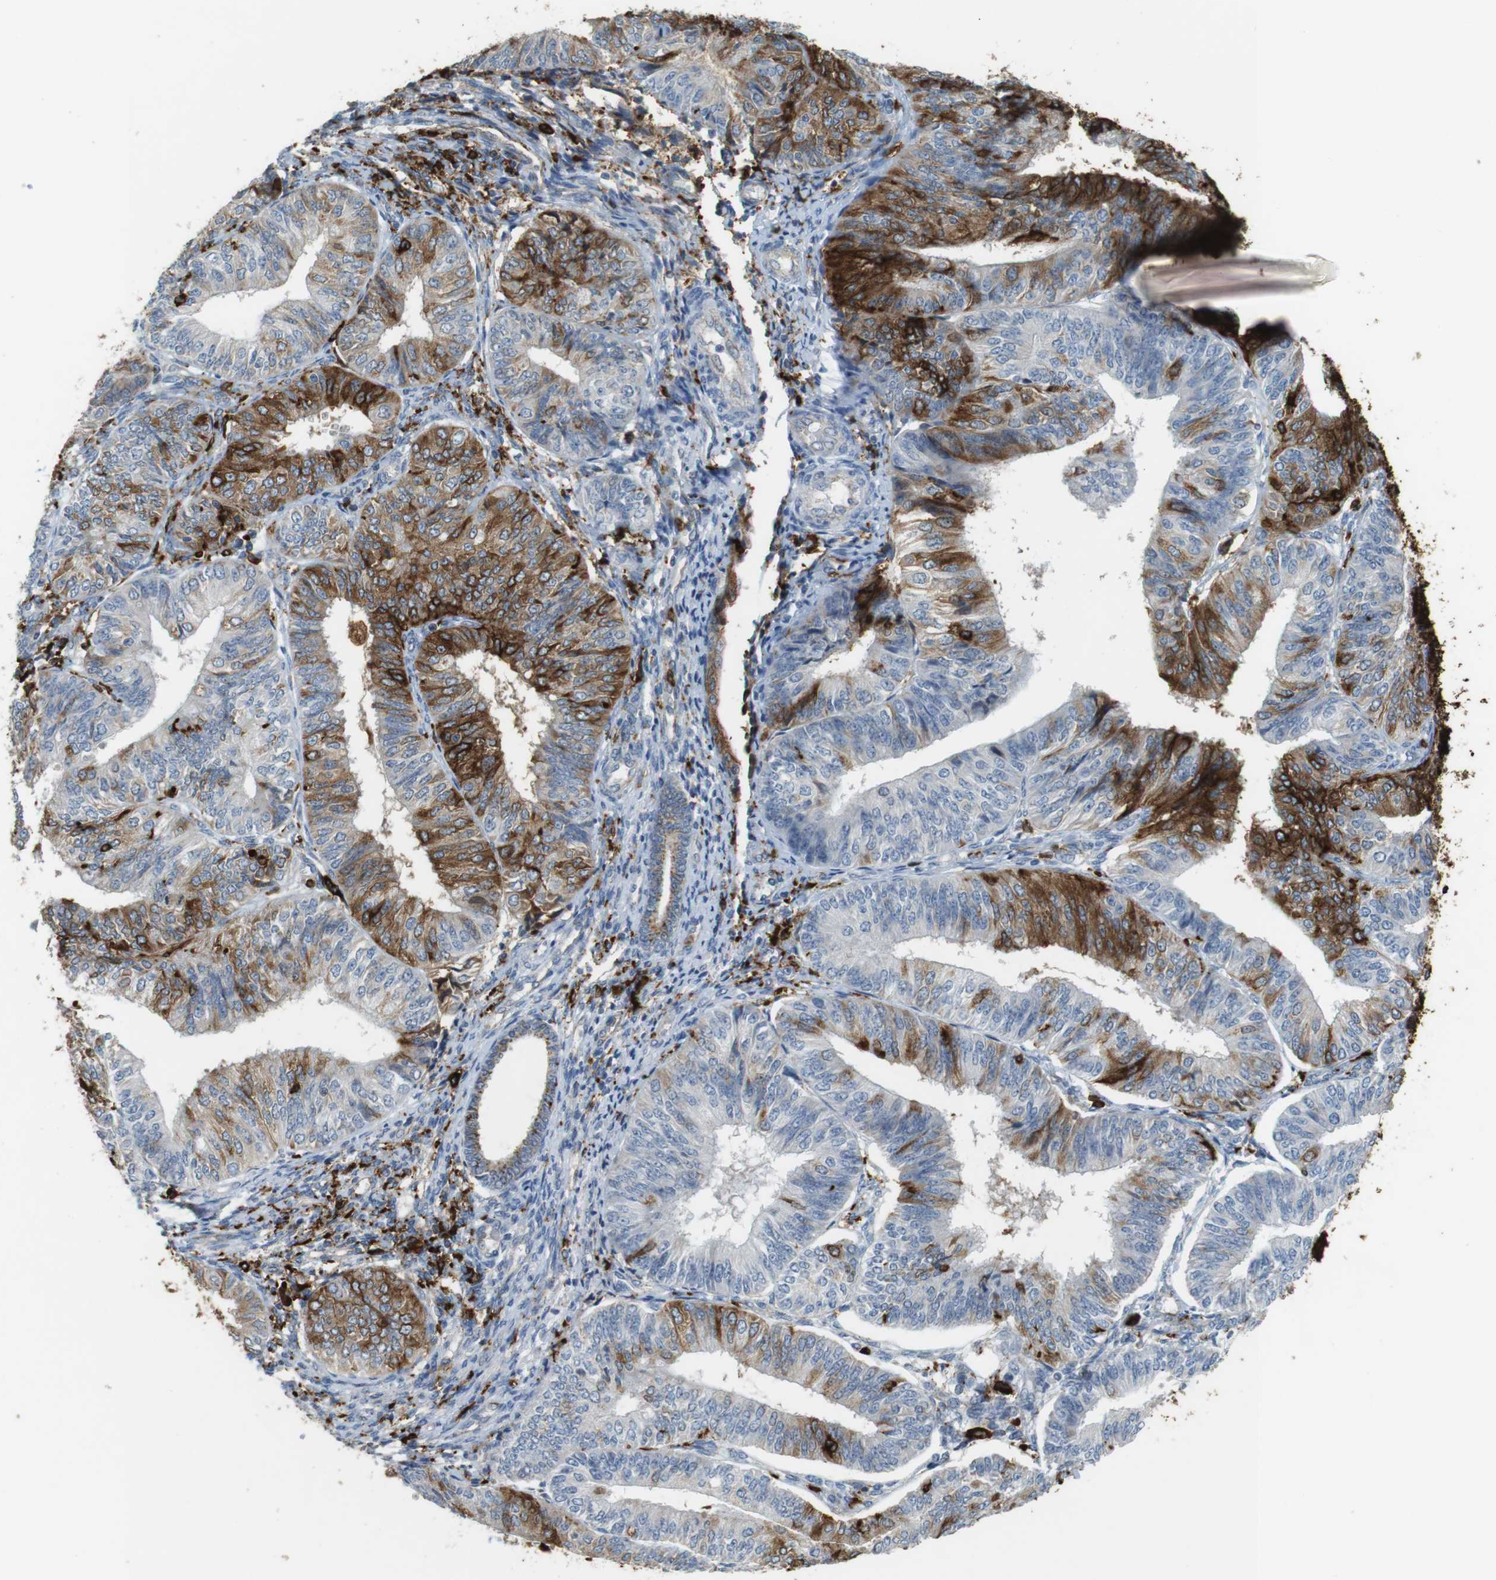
{"staining": {"intensity": "strong", "quantity": ">75%", "location": "cytoplasmic/membranous"}, "tissue": "endometrial cancer", "cell_type": "Tumor cells", "image_type": "cancer", "snomed": [{"axis": "morphology", "description": "Adenocarcinoma, NOS"}, {"axis": "topography", "description": "Endometrium"}], "caption": "Brown immunohistochemical staining in human endometrial adenocarcinoma reveals strong cytoplasmic/membranous positivity in approximately >75% of tumor cells.", "gene": "HLA-DRA", "patient": {"sex": "female", "age": 58}}